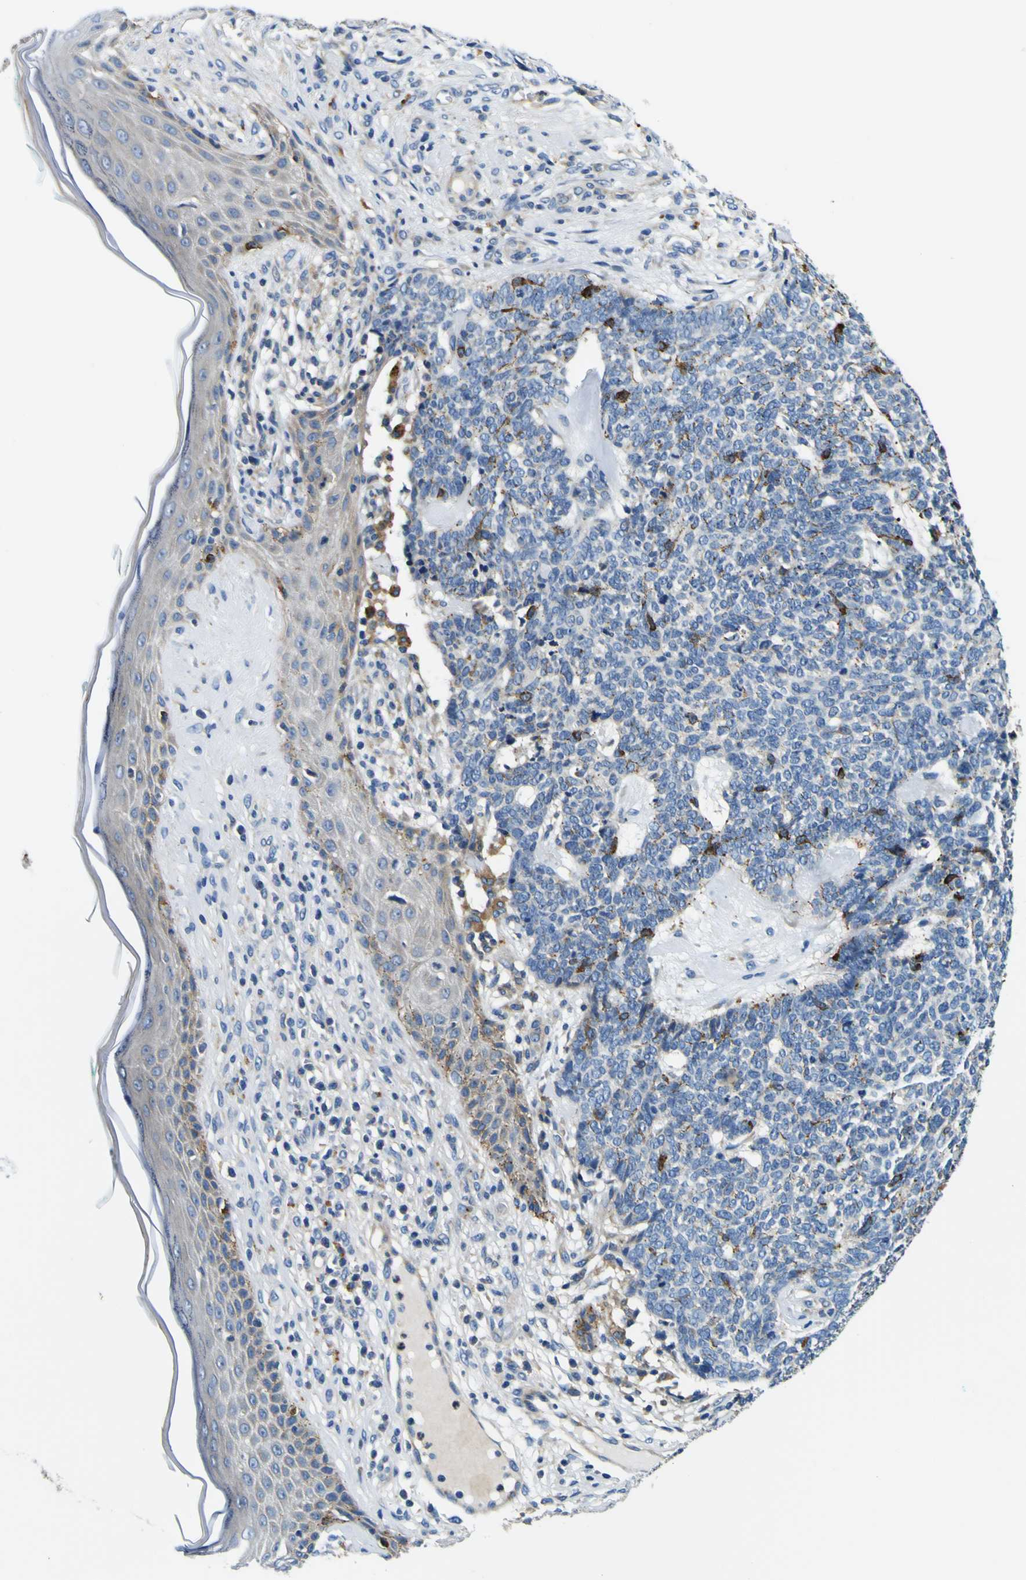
{"staining": {"intensity": "strong", "quantity": "<25%", "location": "cytoplasmic/membranous"}, "tissue": "skin cancer", "cell_type": "Tumor cells", "image_type": "cancer", "snomed": [{"axis": "morphology", "description": "Basal cell carcinoma"}, {"axis": "topography", "description": "Skin"}], "caption": "Skin basal cell carcinoma stained with a brown dye reveals strong cytoplasmic/membranous positive staining in approximately <25% of tumor cells.", "gene": "CLSTN1", "patient": {"sex": "female", "age": 84}}